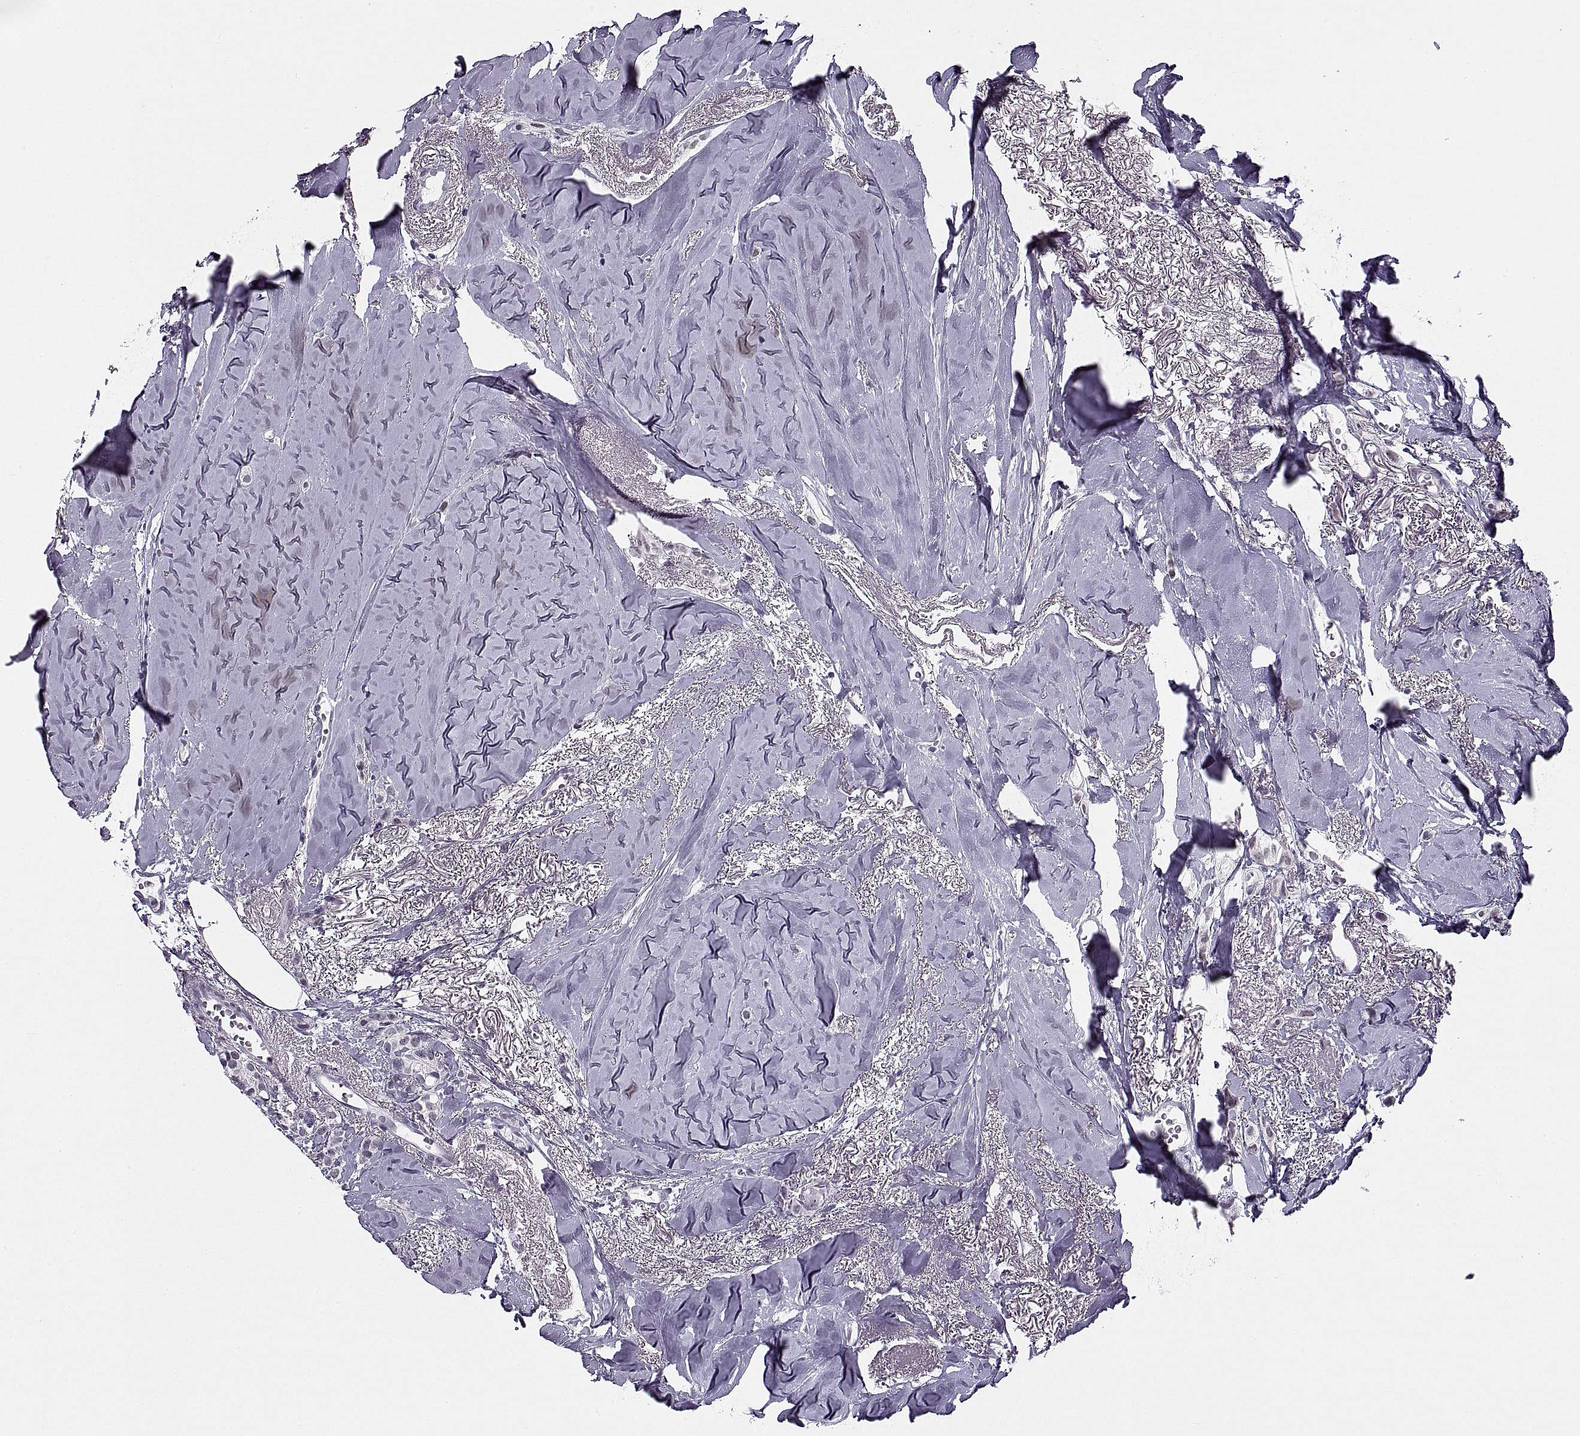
{"staining": {"intensity": "negative", "quantity": "none", "location": "none"}, "tissue": "breast cancer", "cell_type": "Tumor cells", "image_type": "cancer", "snomed": [{"axis": "morphology", "description": "Duct carcinoma"}, {"axis": "topography", "description": "Breast"}], "caption": "Tumor cells show no significant protein expression in breast cancer.", "gene": "TBC1D3G", "patient": {"sex": "female", "age": 85}}